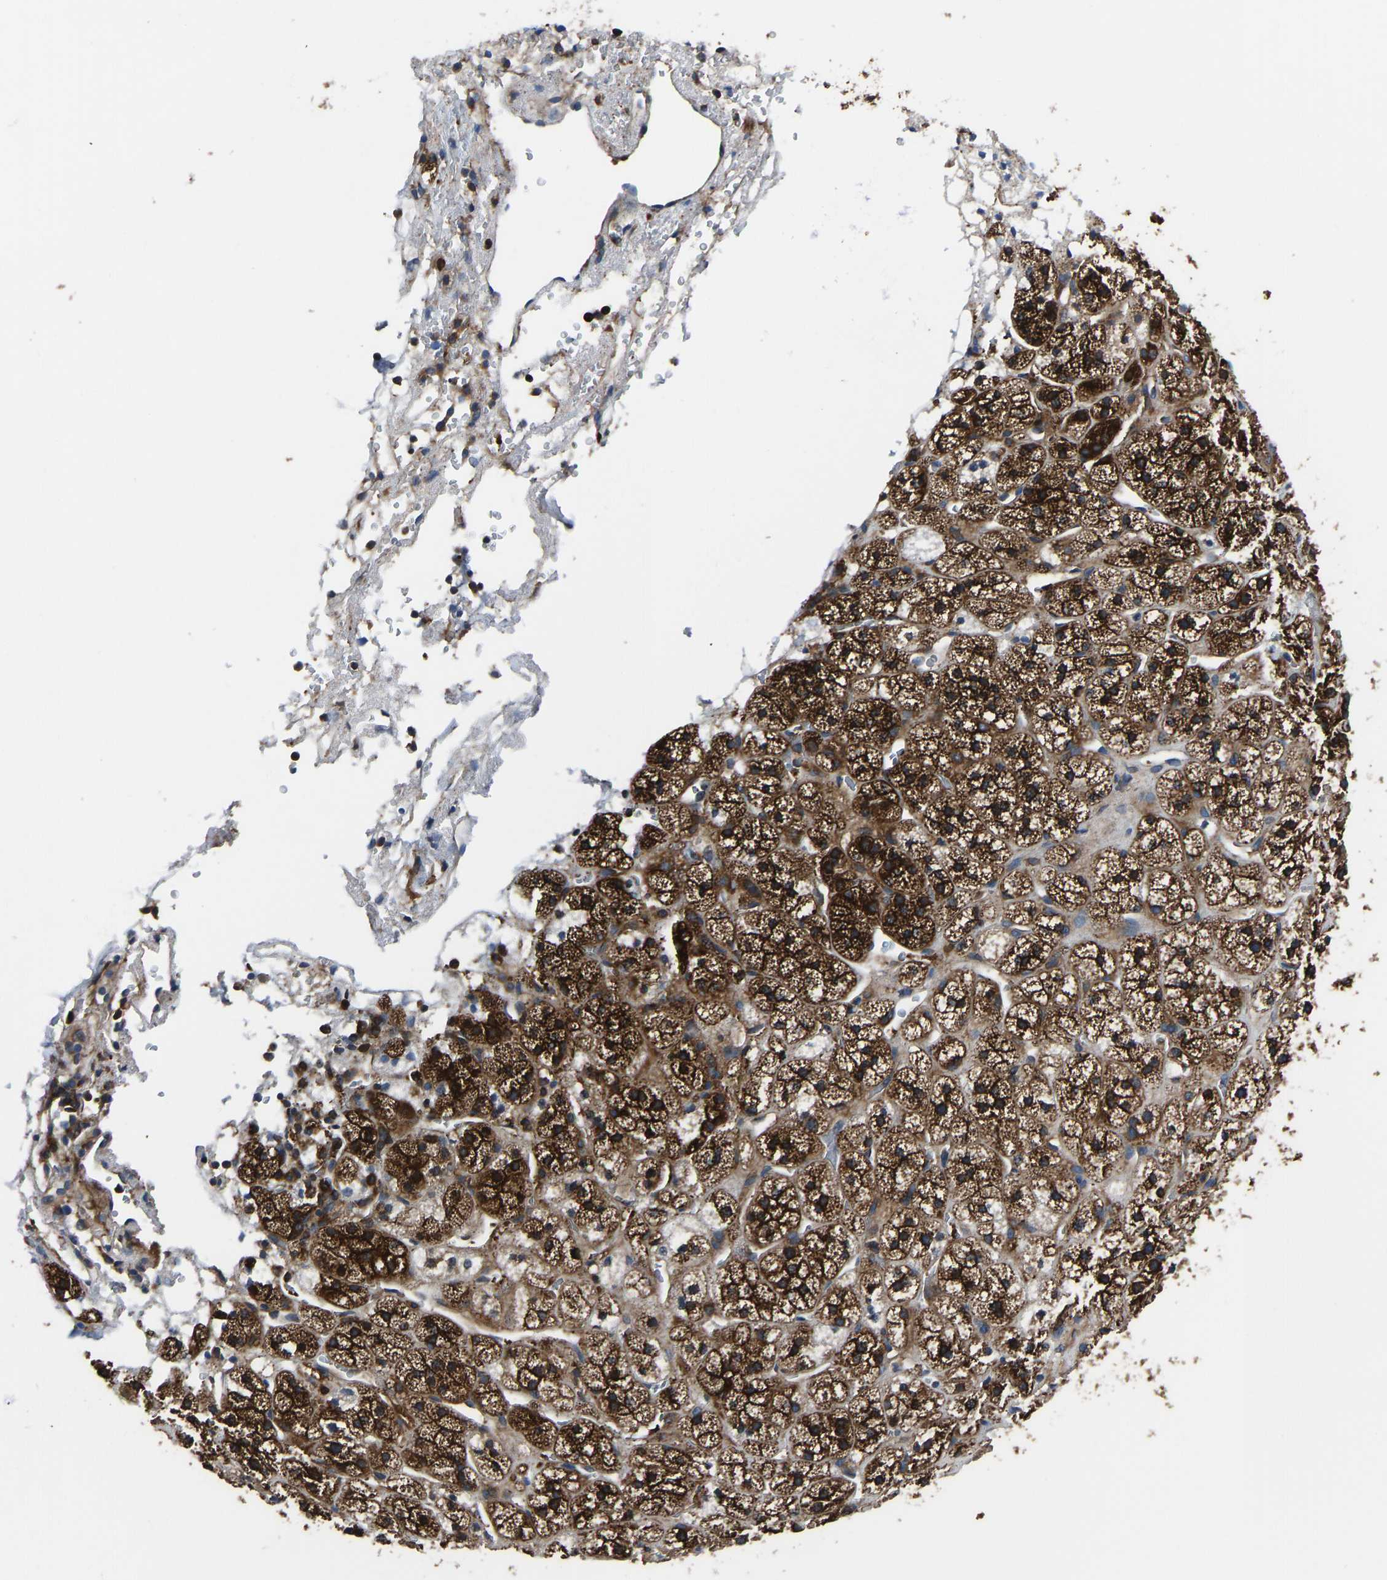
{"staining": {"intensity": "strong", "quantity": ">75%", "location": "cytoplasmic/membranous"}, "tissue": "adrenal gland", "cell_type": "Glandular cells", "image_type": "normal", "snomed": [{"axis": "morphology", "description": "Normal tissue, NOS"}, {"axis": "topography", "description": "Adrenal gland"}], "caption": "High-magnification brightfield microscopy of normal adrenal gland stained with DAB (3,3'-diaminobenzidine) (brown) and counterstained with hematoxylin (blue). glandular cells exhibit strong cytoplasmic/membranous positivity is identified in about>75% of cells. Using DAB (3,3'-diaminobenzidine) (brown) and hematoxylin (blue) stains, captured at high magnification using brightfield microscopy.", "gene": "PRKAR1A", "patient": {"sex": "male", "age": 56}}